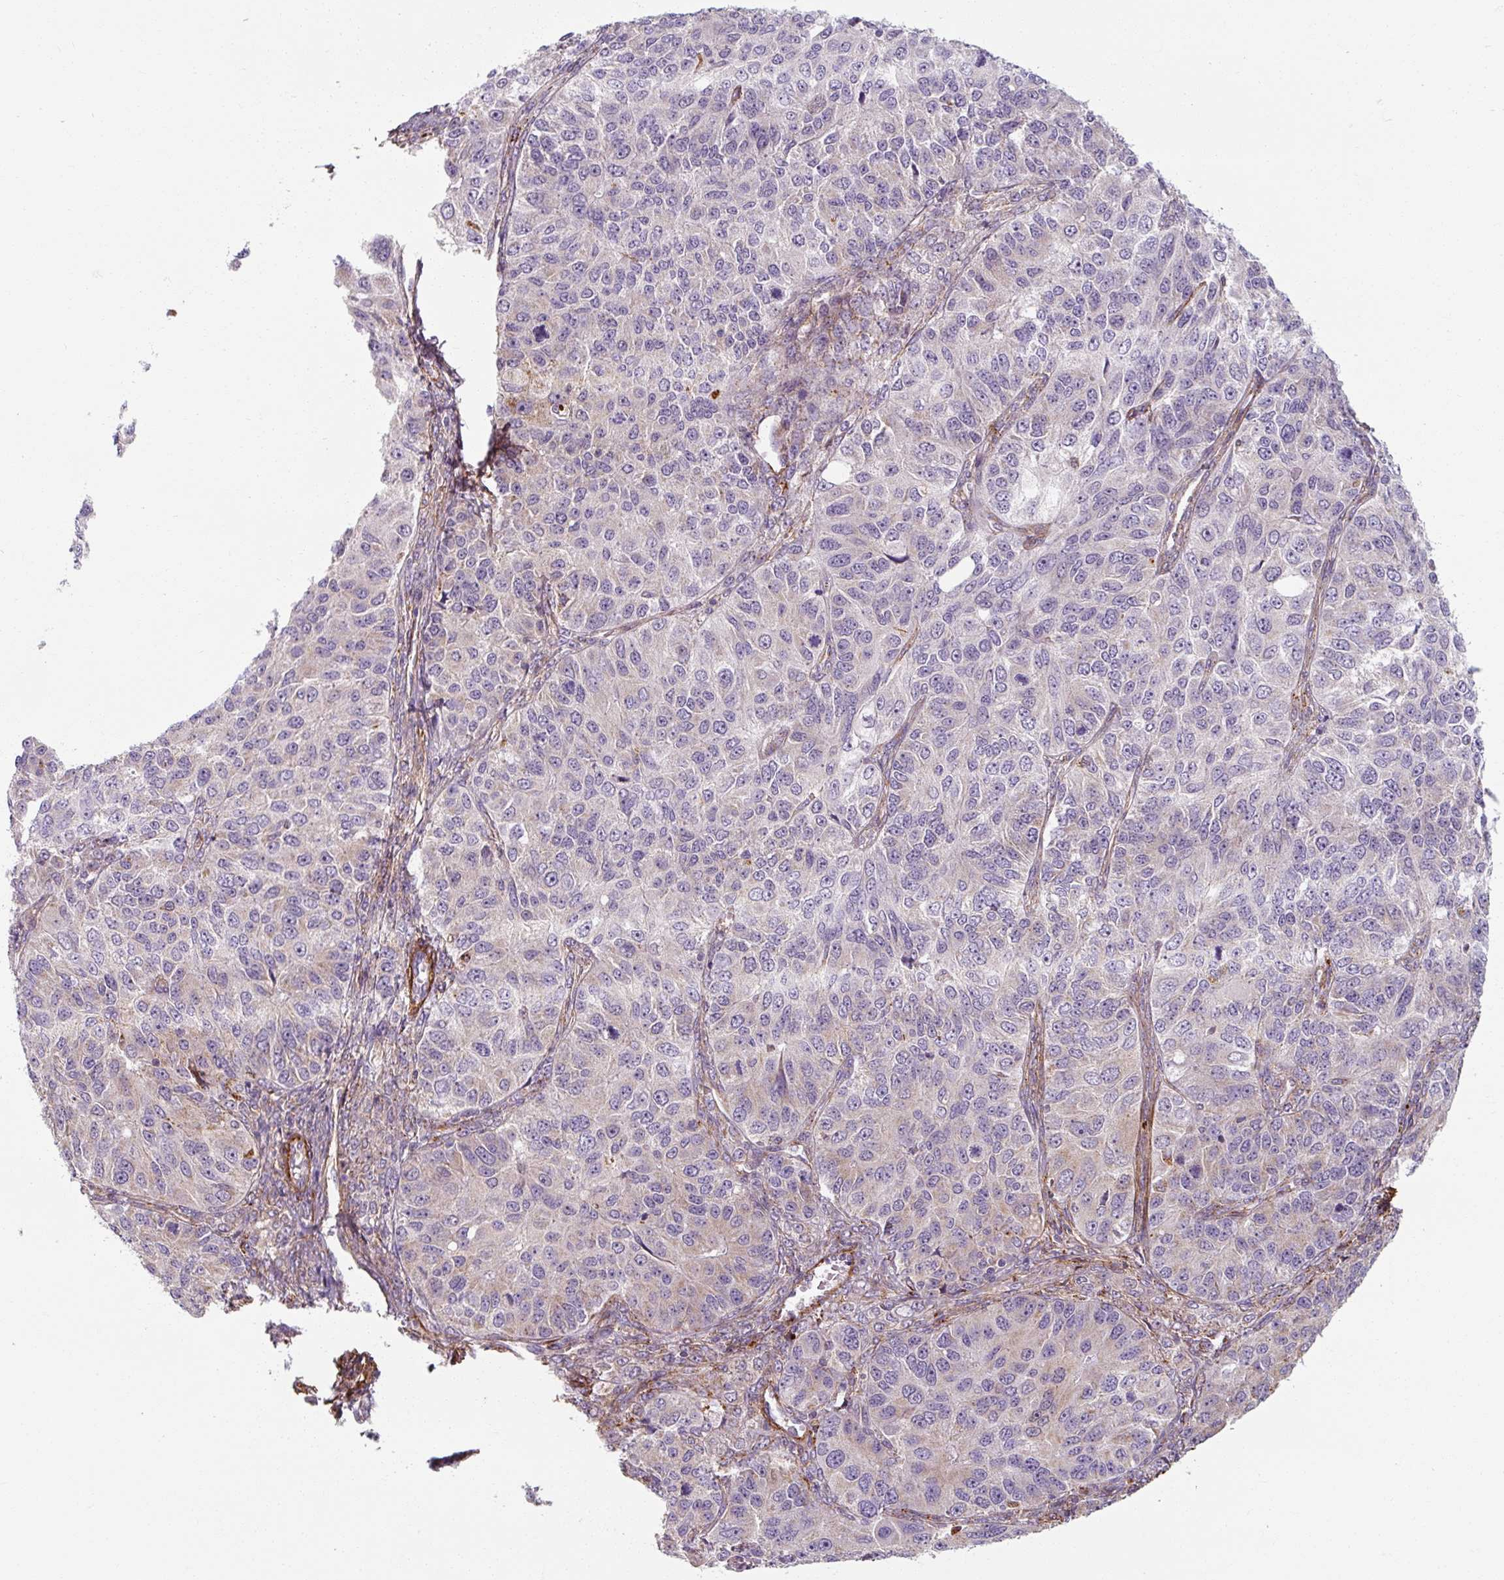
{"staining": {"intensity": "negative", "quantity": "none", "location": "none"}, "tissue": "ovarian cancer", "cell_type": "Tumor cells", "image_type": "cancer", "snomed": [{"axis": "morphology", "description": "Carcinoma, endometroid"}, {"axis": "topography", "description": "Ovary"}], "caption": "This is a photomicrograph of immunohistochemistry staining of ovarian cancer (endometroid carcinoma), which shows no staining in tumor cells.", "gene": "MRPS5", "patient": {"sex": "female", "age": 51}}